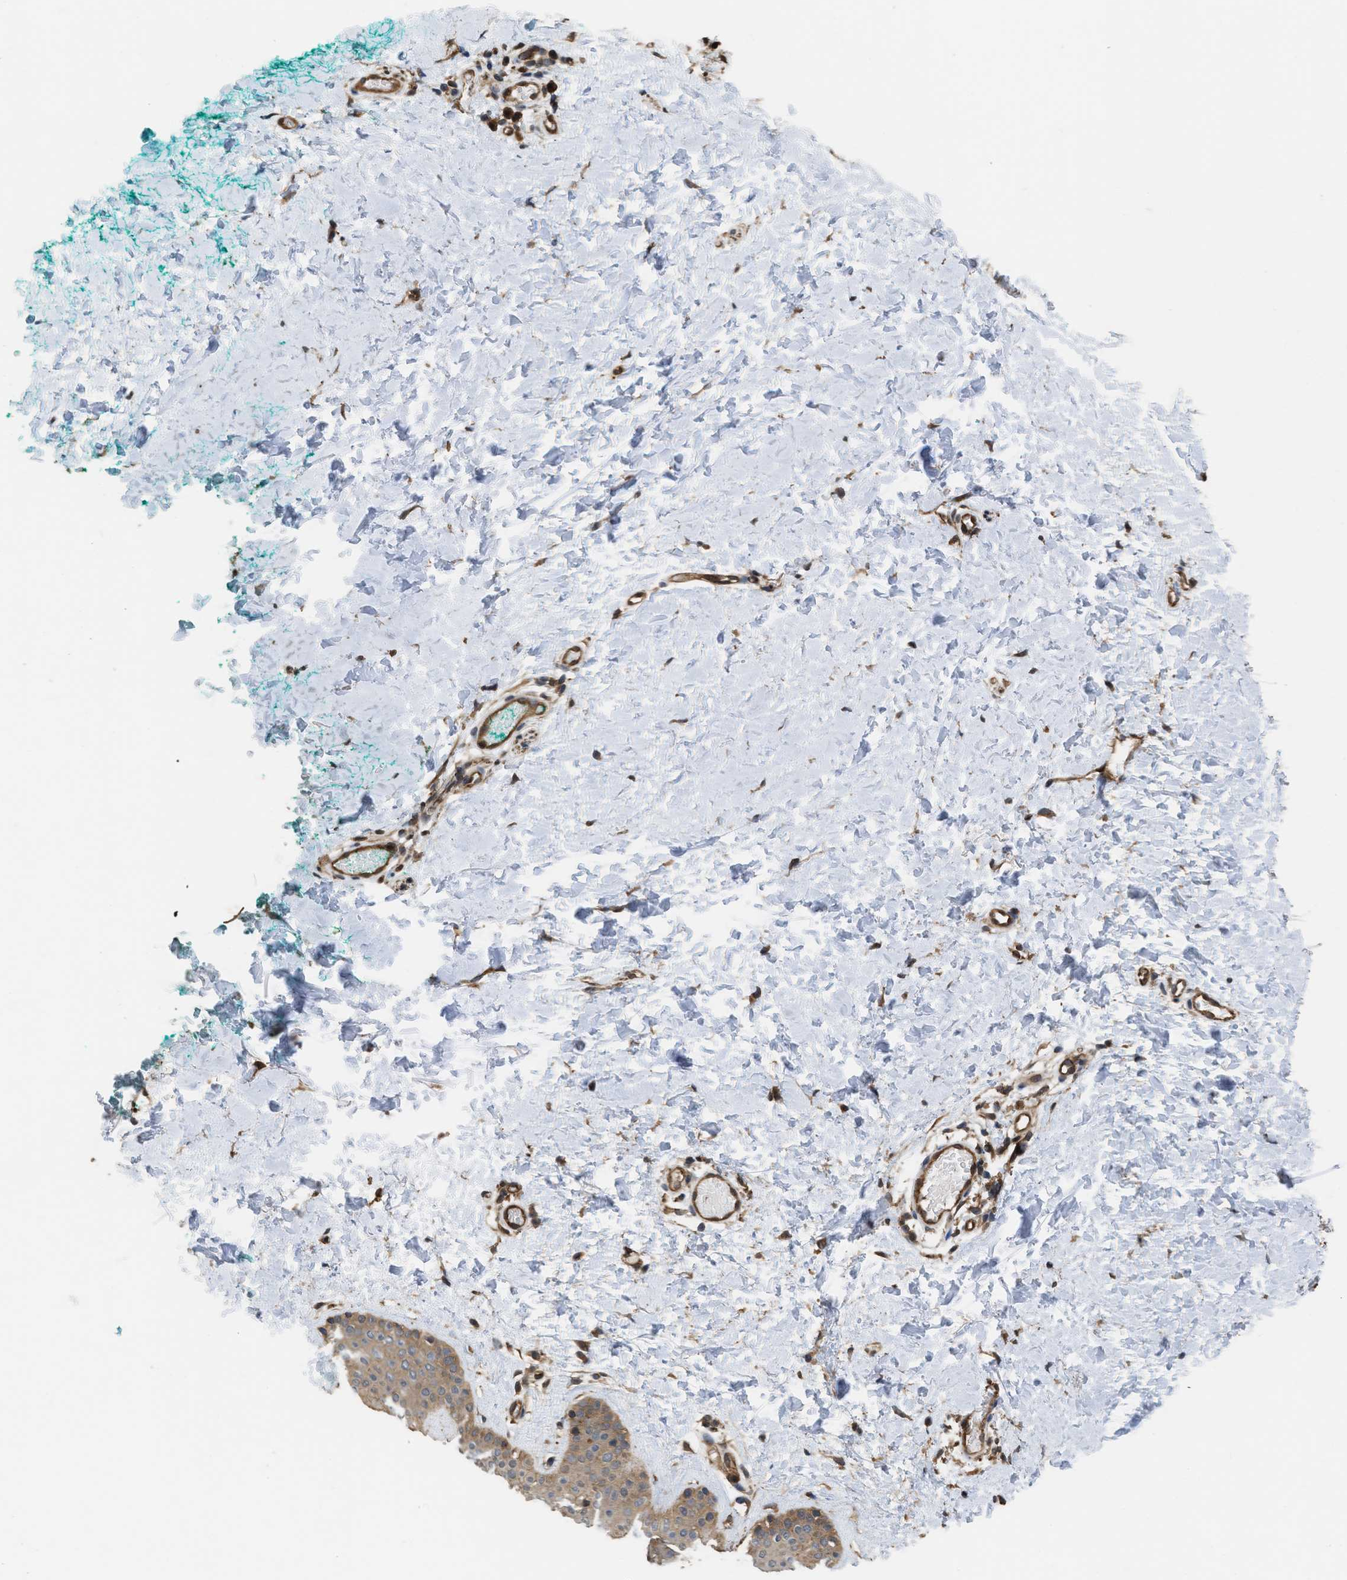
{"staining": {"intensity": "moderate", "quantity": ">75%", "location": "cytoplasmic/membranous"}, "tissue": "skin", "cell_type": "Fibroblasts", "image_type": "normal", "snomed": [{"axis": "morphology", "description": "Normal tissue, NOS"}, {"axis": "topography", "description": "Skin"}], "caption": "Moderate cytoplasmic/membranous staining is seen in about >75% of fibroblasts in benign skin.", "gene": "YWHAG", "patient": {"sex": "male", "age": 30}}